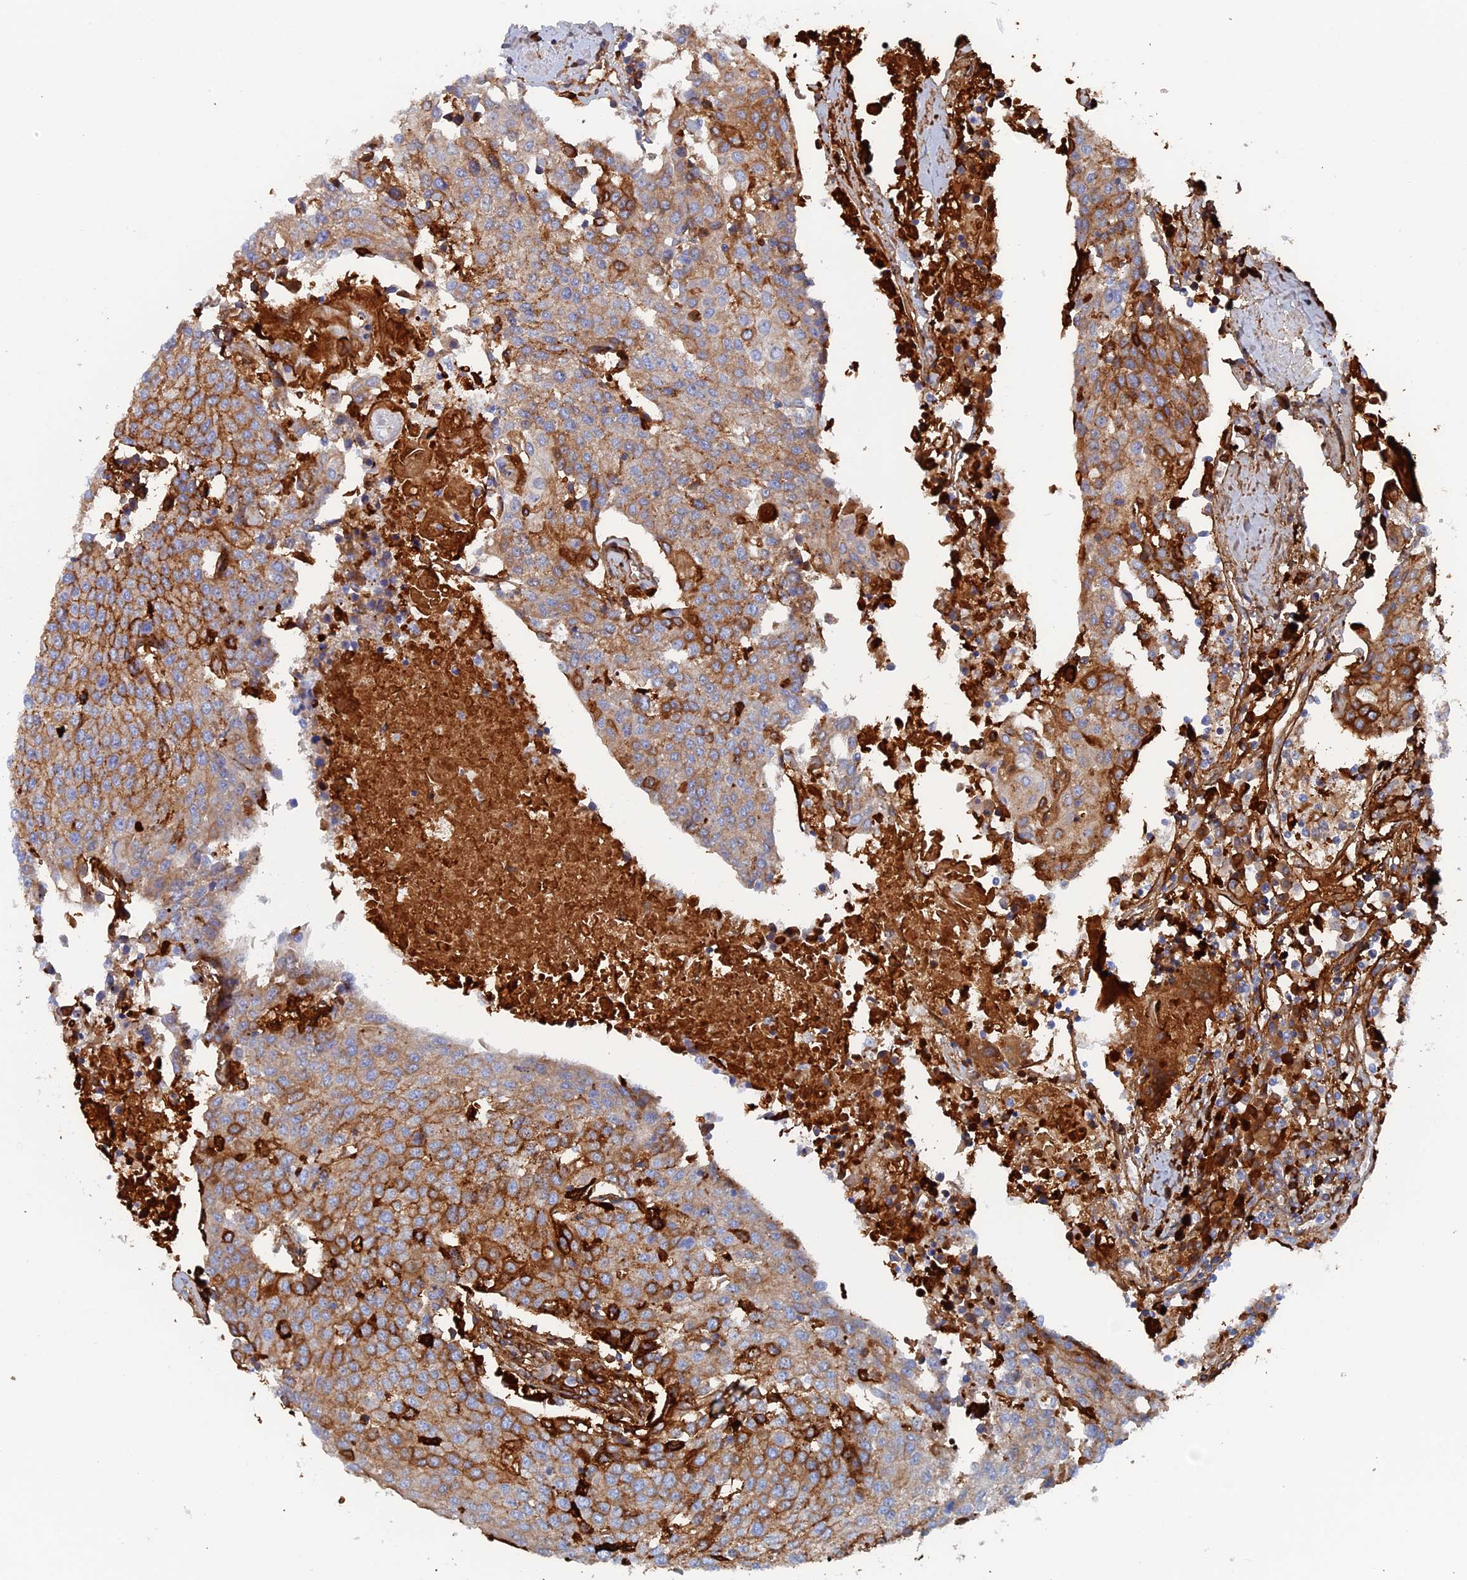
{"staining": {"intensity": "moderate", "quantity": ">75%", "location": "cytoplasmic/membranous"}, "tissue": "urothelial cancer", "cell_type": "Tumor cells", "image_type": "cancer", "snomed": [{"axis": "morphology", "description": "Urothelial carcinoma, High grade"}, {"axis": "topography", "description": "Urinary bladder"}], "caption": "The image reveals staining of urothelial cancer, revealing moderate cytoplasmic/membranous protein staining (brown color) within tumor cells.", "gene": "COG7", "patient": {"sex": "female", "age": 85}}